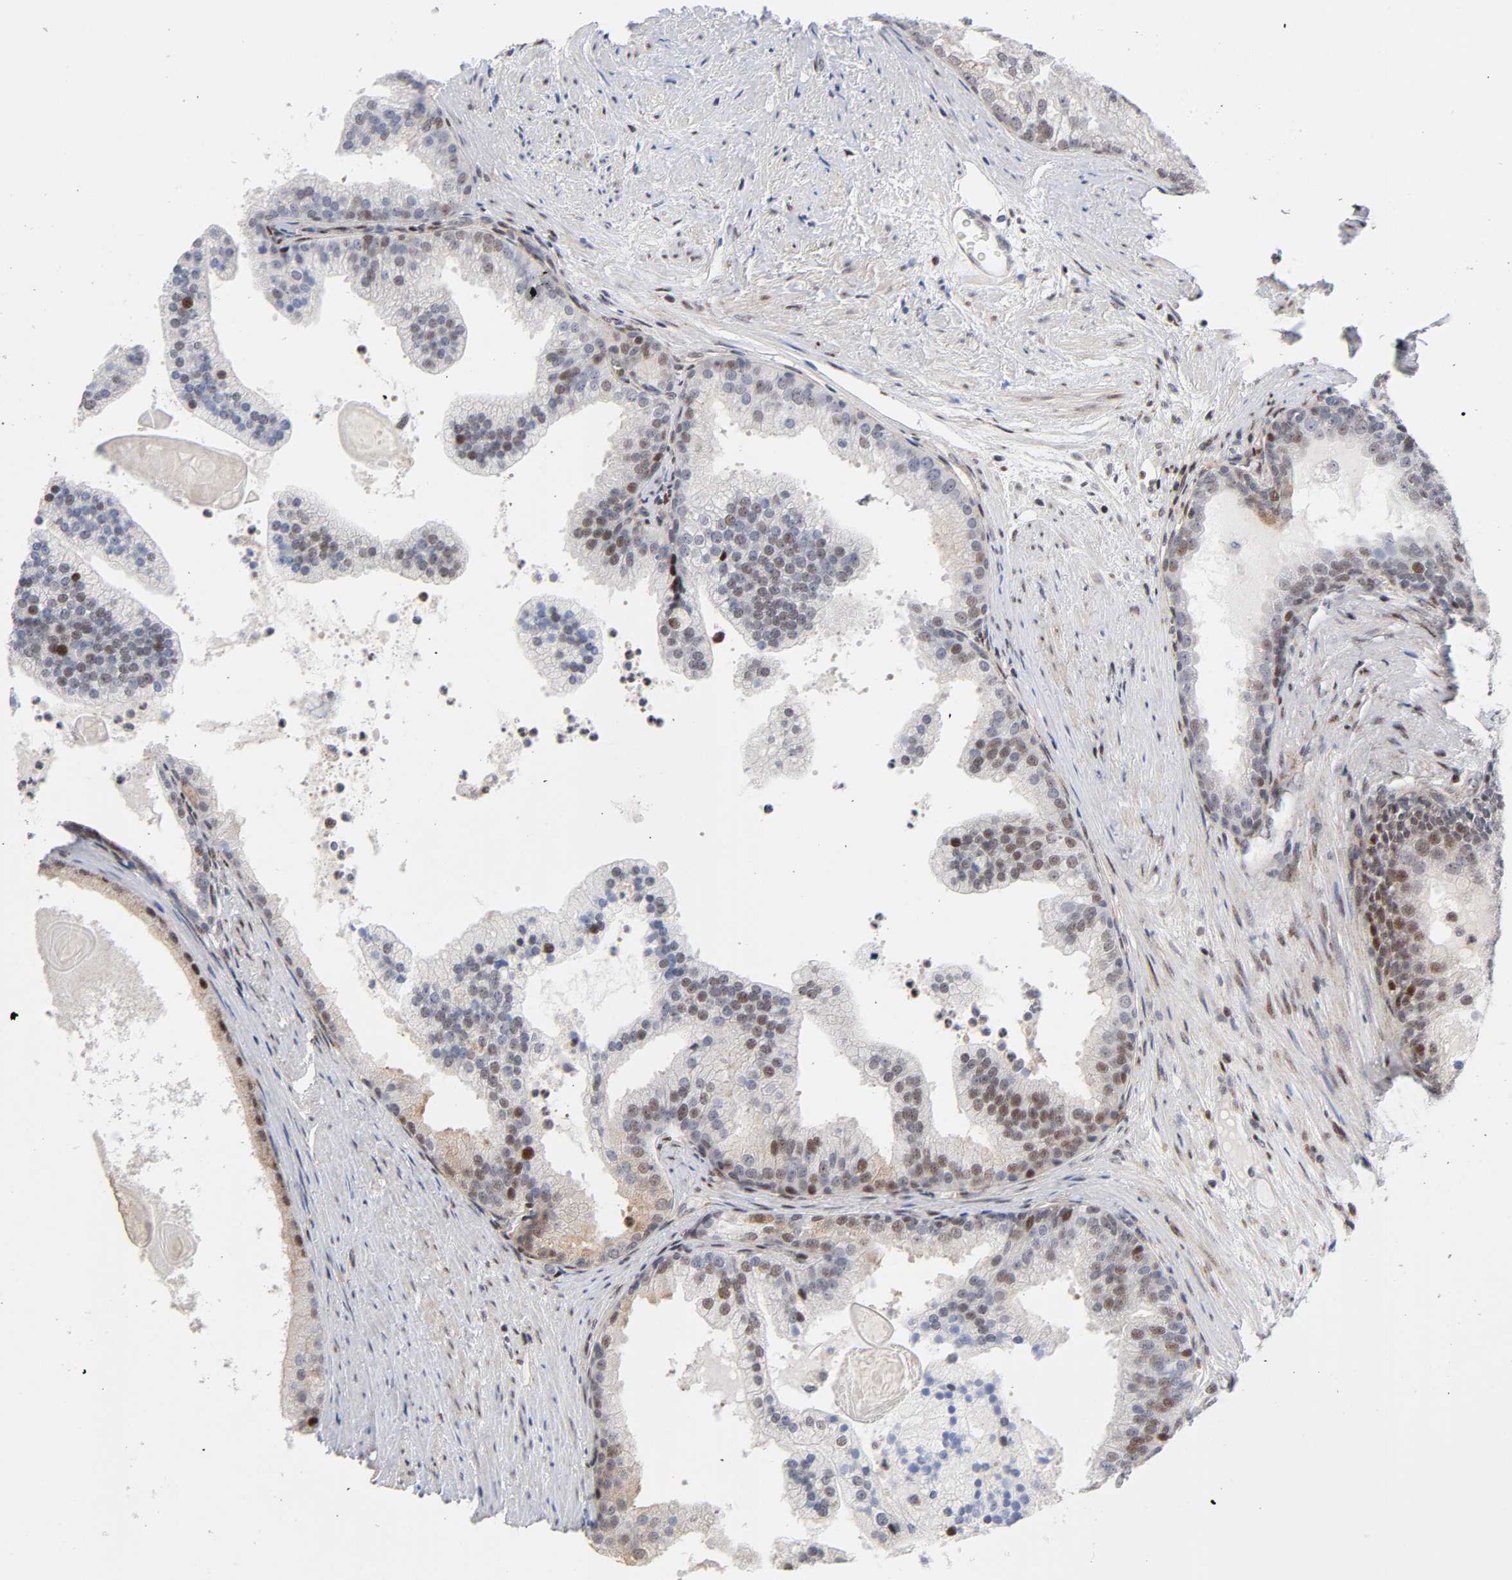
{"staining": {"intensity": "weak", "quantity": "25%-75%", "location": "nuclear"}, "tissue": "prostate cancer", "cell_type": "Tumor cells", "image_type": "cancer", "snomed": [{"axis": "morphology", "description": "Adenocarcinoma, Low grade"}, {"axis": "topography", "description": "Prostate"}], "caption": "Human prostate cancer (adenocarcinoma (low-grade)) stained with a protein marker displays weak staining in tumor cells.", "gene": "STK38", "patient": {"sex": "male", "age": 69}}